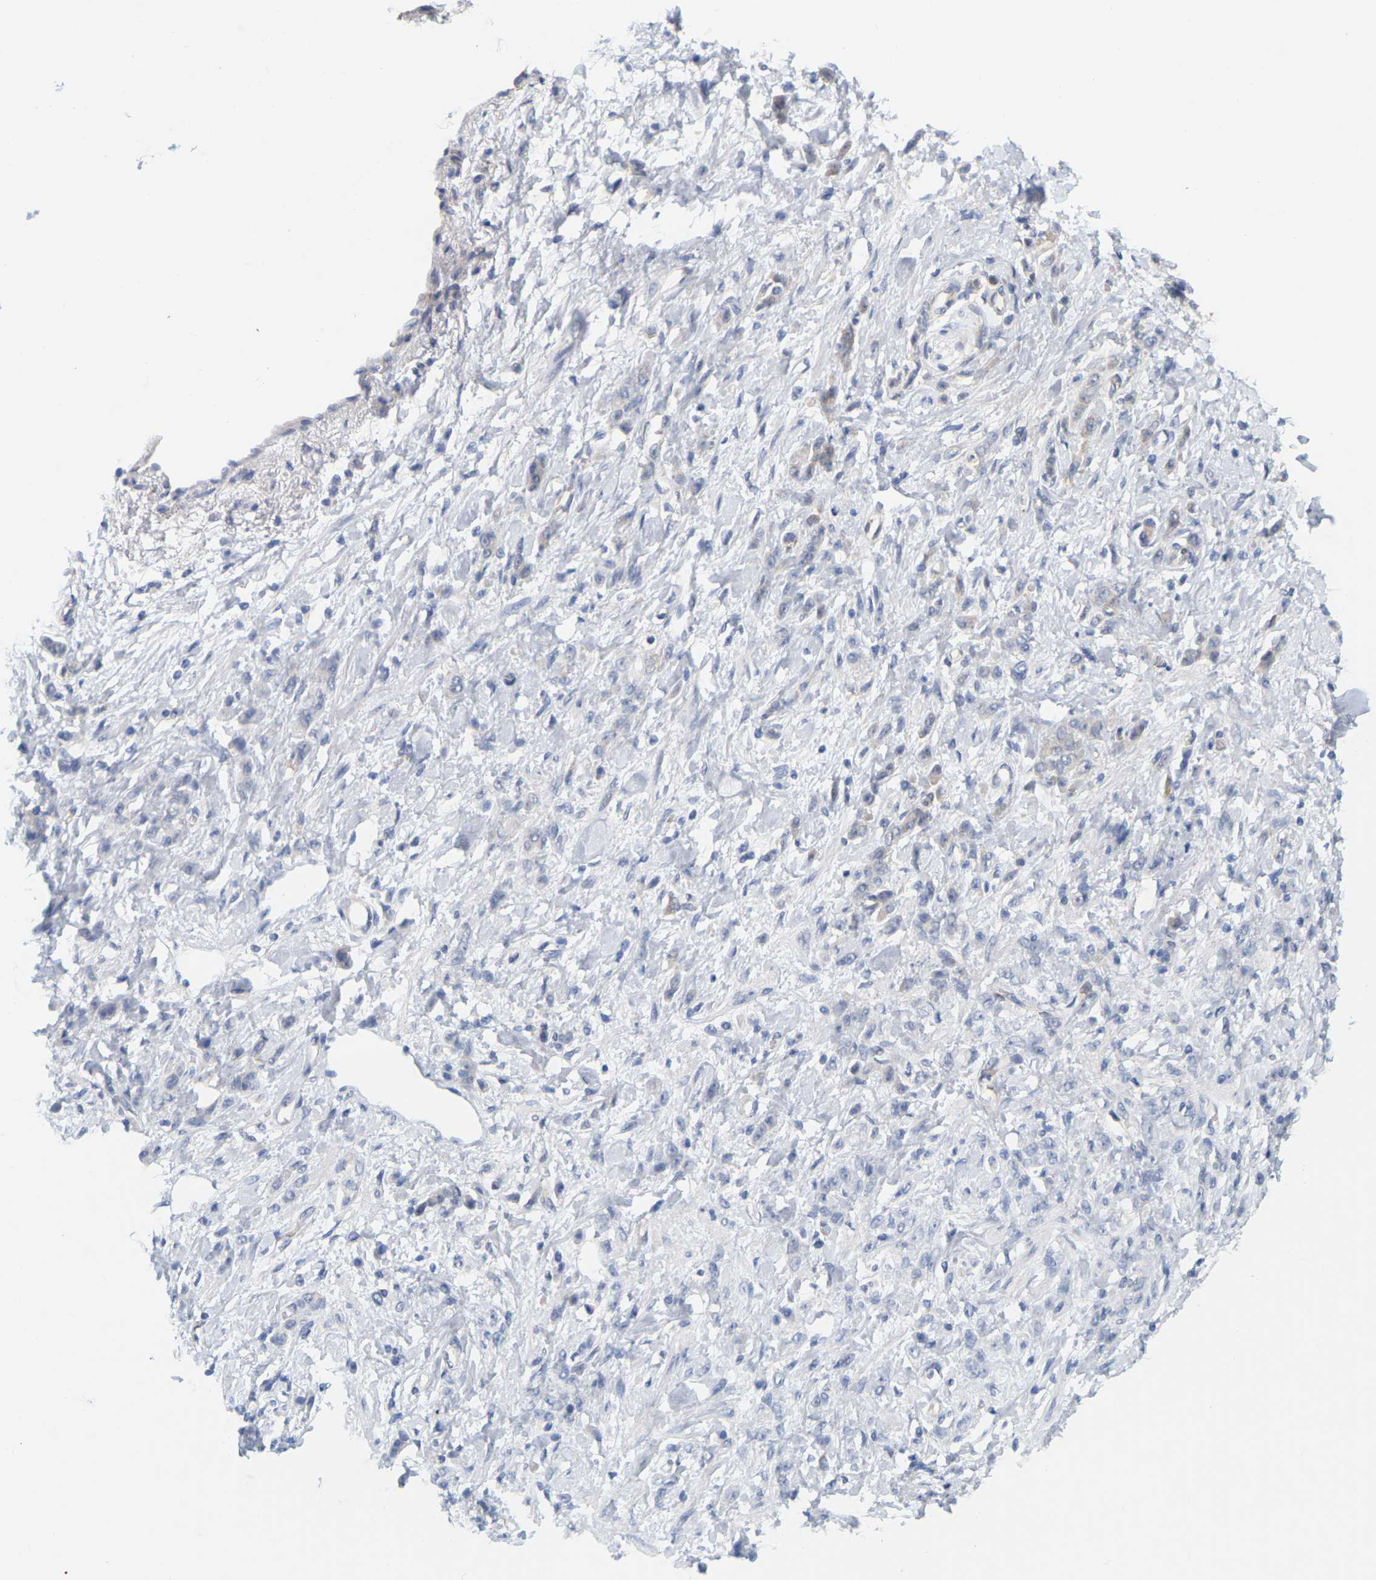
{"staining": {"intensity": "weak", "quantity": "<25%", "location": "cytoplasmic/membranous"}, "tissue": "stomach cancer", "cell_type": "Tumor cells", "image_type": "cancer", "snomed": [{"axis": "morphology", "description": "Normal tissue, NOS"}, {"axis": "morphology", "description": "Adenocarcinoma, NOS"}, {"axis": "topography", "description": "Stomach"}], "caption": "Immunohistochemical staining of human stomach adenocarcinoma shows no significant expression in tumor cells. (DAB IHC, high magnification).", "gene": "RAPH1", "patient": {"sex": "male", "age": 82}}